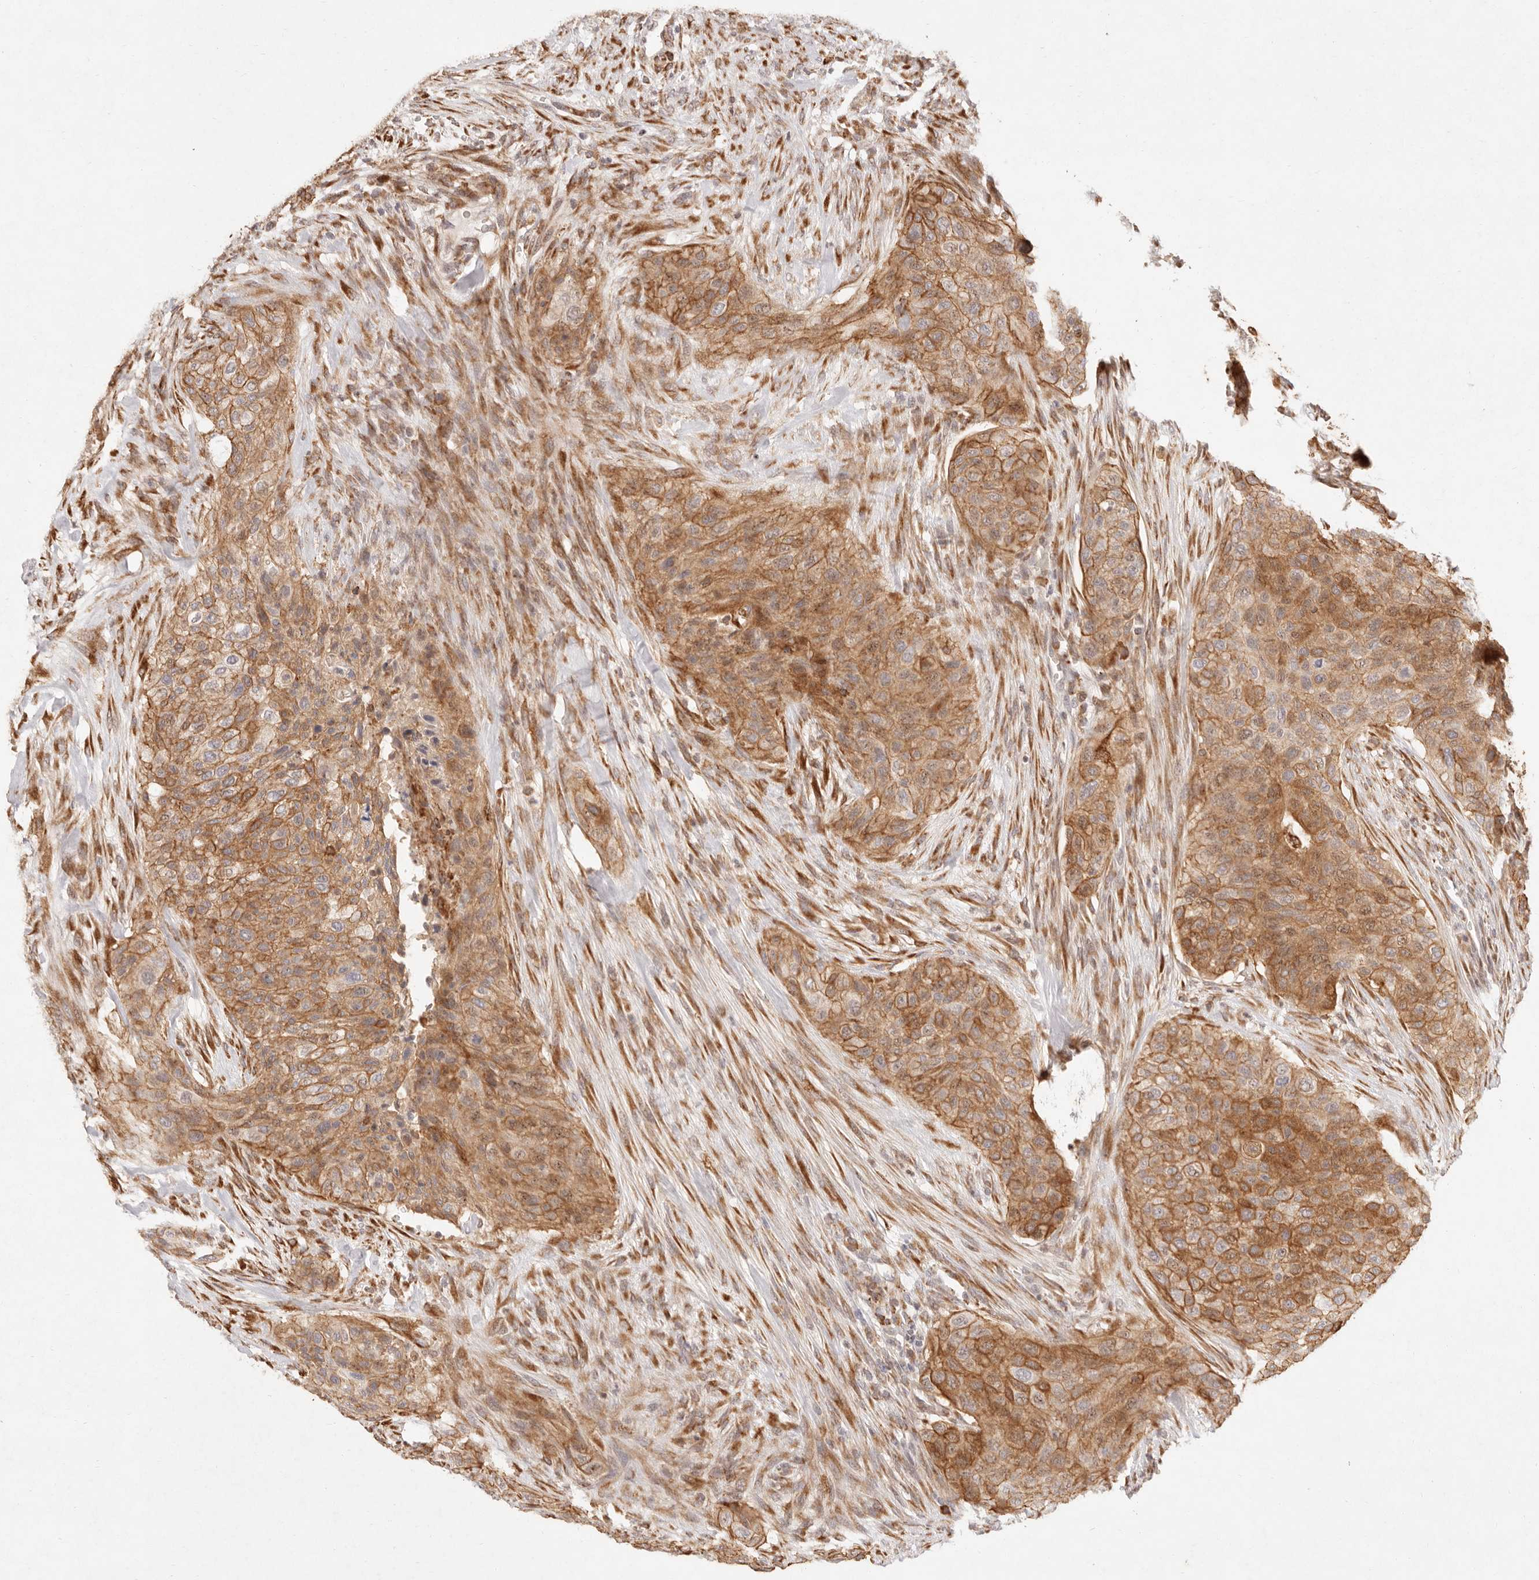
{"staining": {"intensity": "strong", "quantity": ">75%", "location": "cytoplasmic/membranous"}, "tissue": "urothelial cancer", "cell_type": "Tumor cells", "image_type": "cancer", "snomed": [{"axis": "morphology", "description": "Urothelial carcinoma, High grade"}, {"axis": "topography", "description": "Urinary bladder"}], "caption": "The histopathology image shows staining of urothelial cancer, revealing strong cytoplasmic/membranous protein positivity (brown color) within tumor cells.", "gene": "C1orf127", "patient": {"sex": "male", "age": 35}}